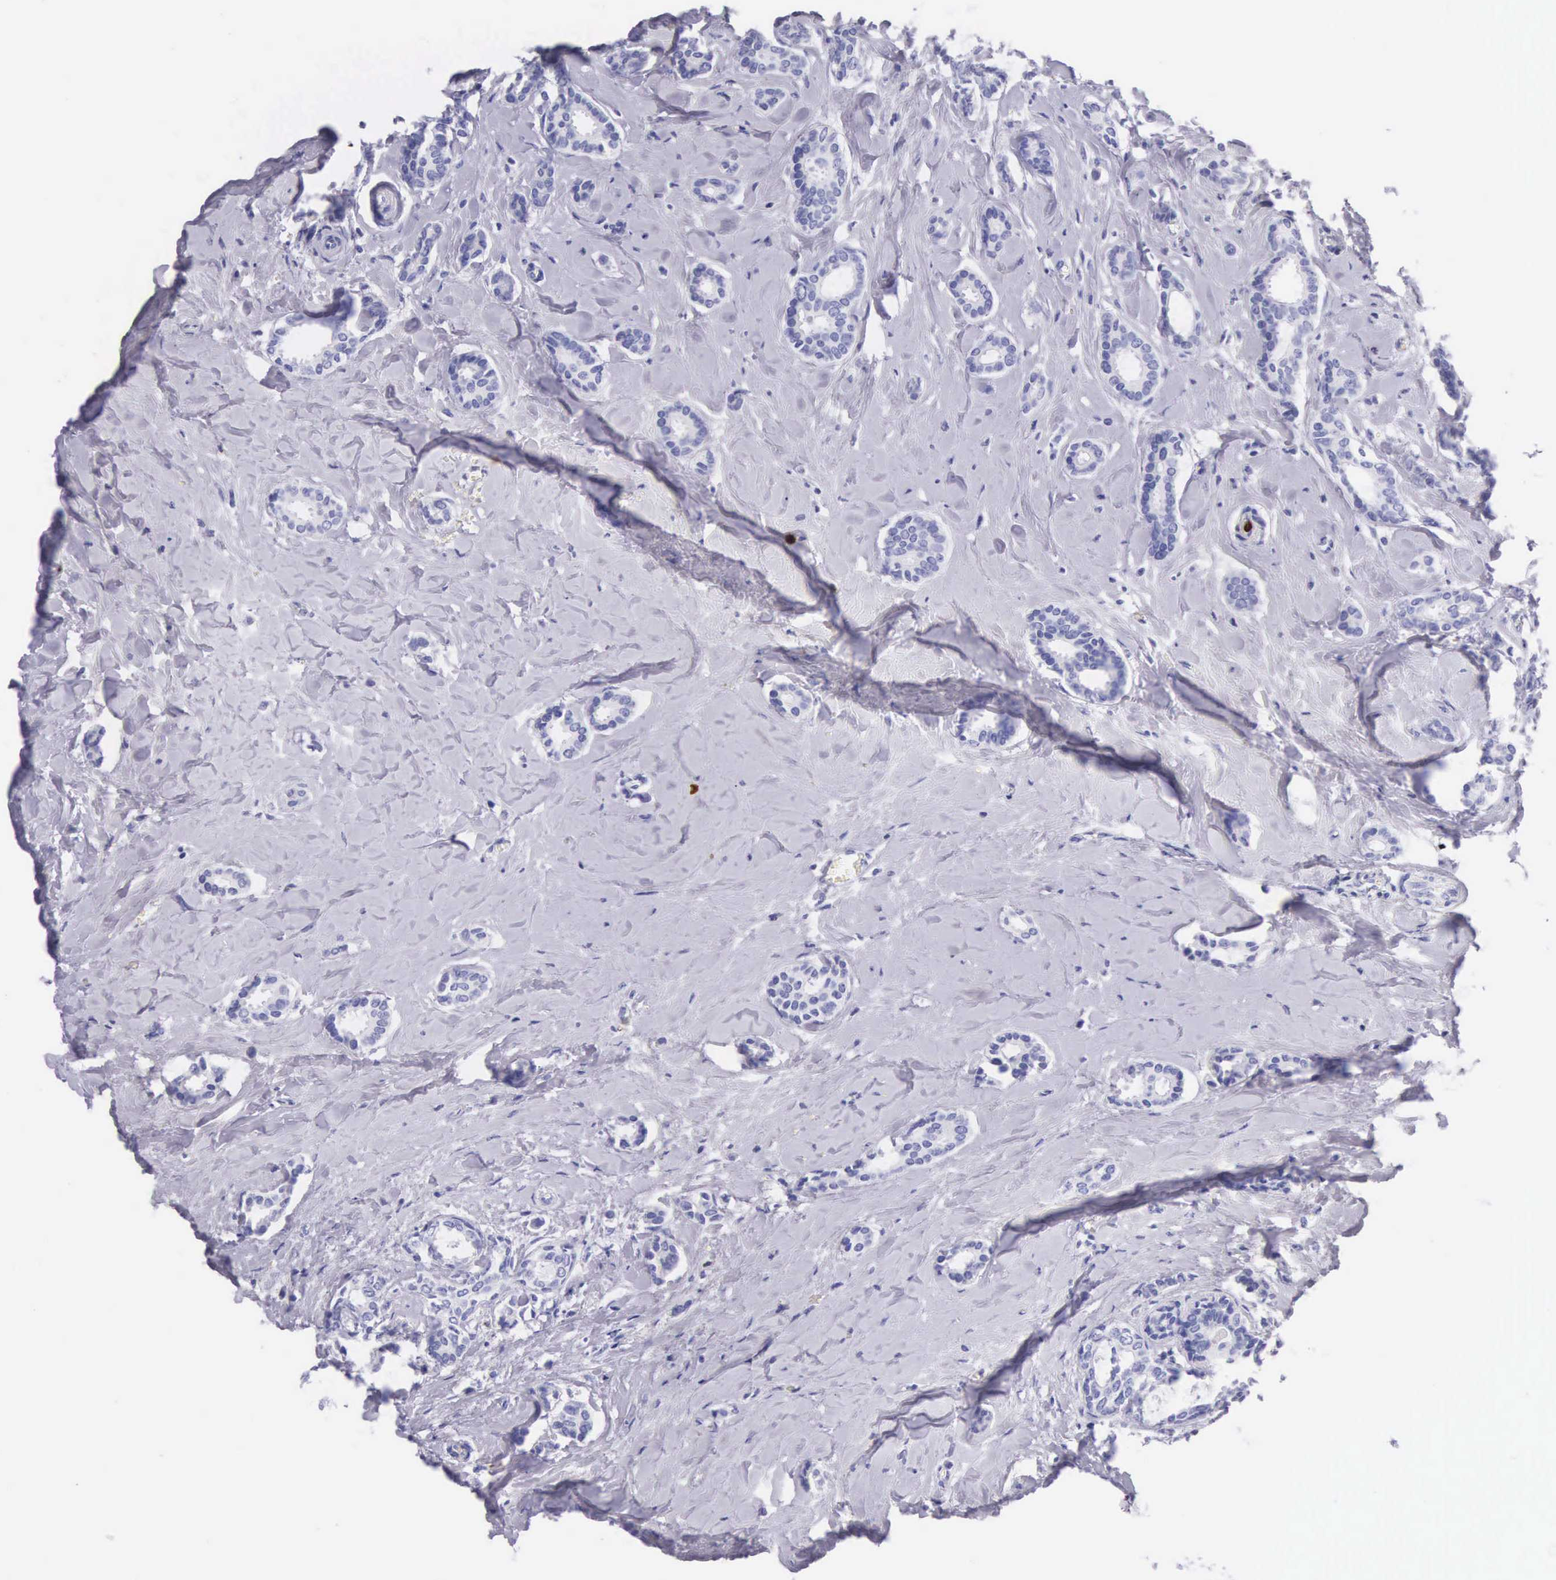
{"staining": {"intensity": "negative", "quantity": "none", "location": "none"}, "tissue": "breast cancer", "cell_type": "Tumor cells", "image_type": "cancer", "snomed": [{"axis": "morphology", "description": "Duct carcinoma"}, {"axis": "topography", "description": "Breast"}], "caption": "Protein analysis of breast cancer displays no significant positivity in tumor cells.", "gene": "FCN1", "patient": {"sex": "female", "age": 50}}